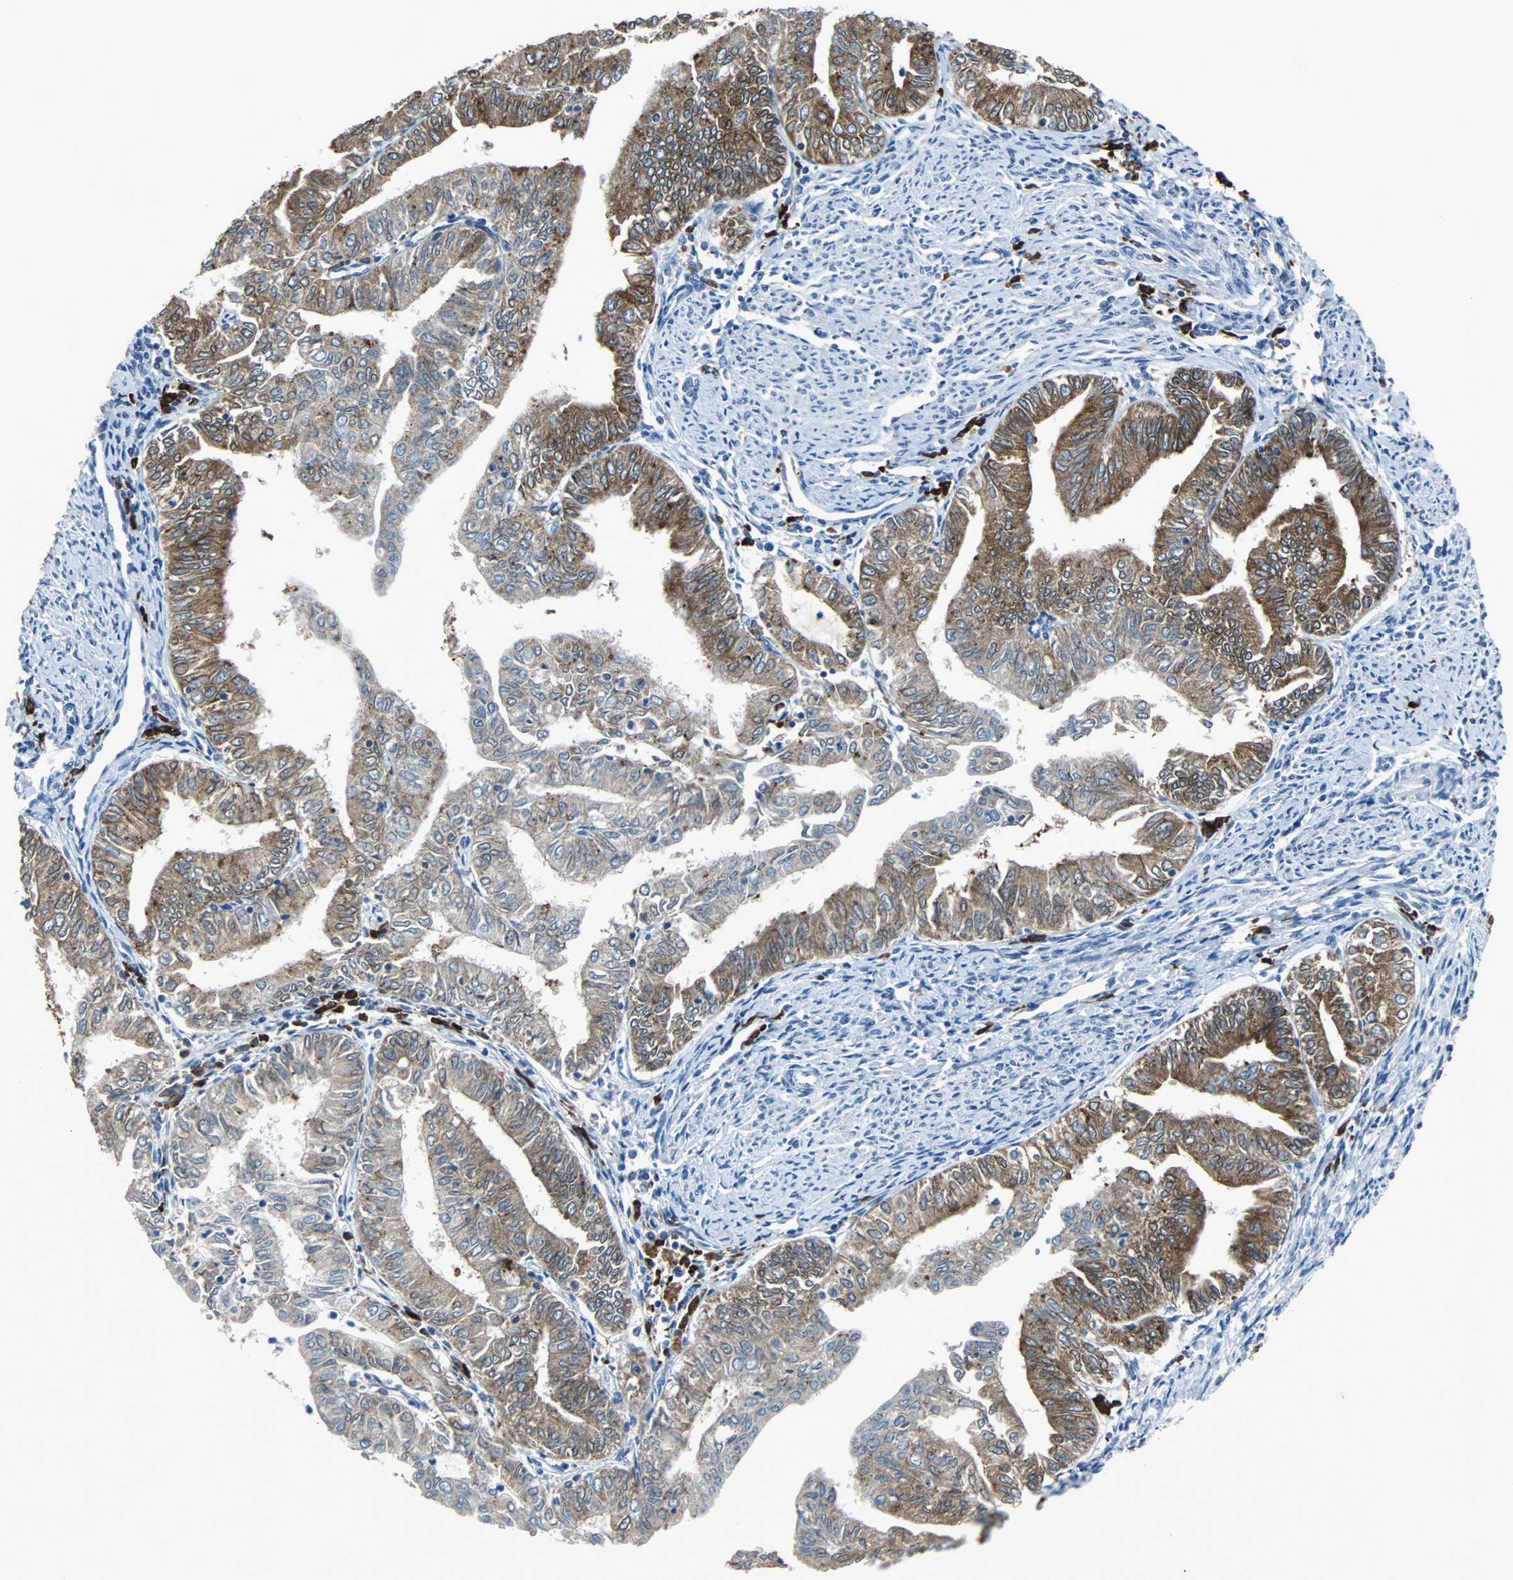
{"staining": {"intensity": "moderate", "quantity": "25%-75%", "location": "cytoplasmic/membranous"}, "tissue": "endometrial cancer", "cell_type": "Tumor cells", "image_type": "cancer", "snomed": [{"axis": "morphology", "description": "Adenocarcinoma, NOS"}, {"axis": "topography", "description": "Endometrium"}], "caption": "Endometrial cancer (adenocarcinoma) stained for a protein (brown) displays moderate cytoplasmic/membranous positive expression in about 25%-75% of tumor cells.", "gene": "PDIA4", "patient": {"sex": "female", "age": 66}}